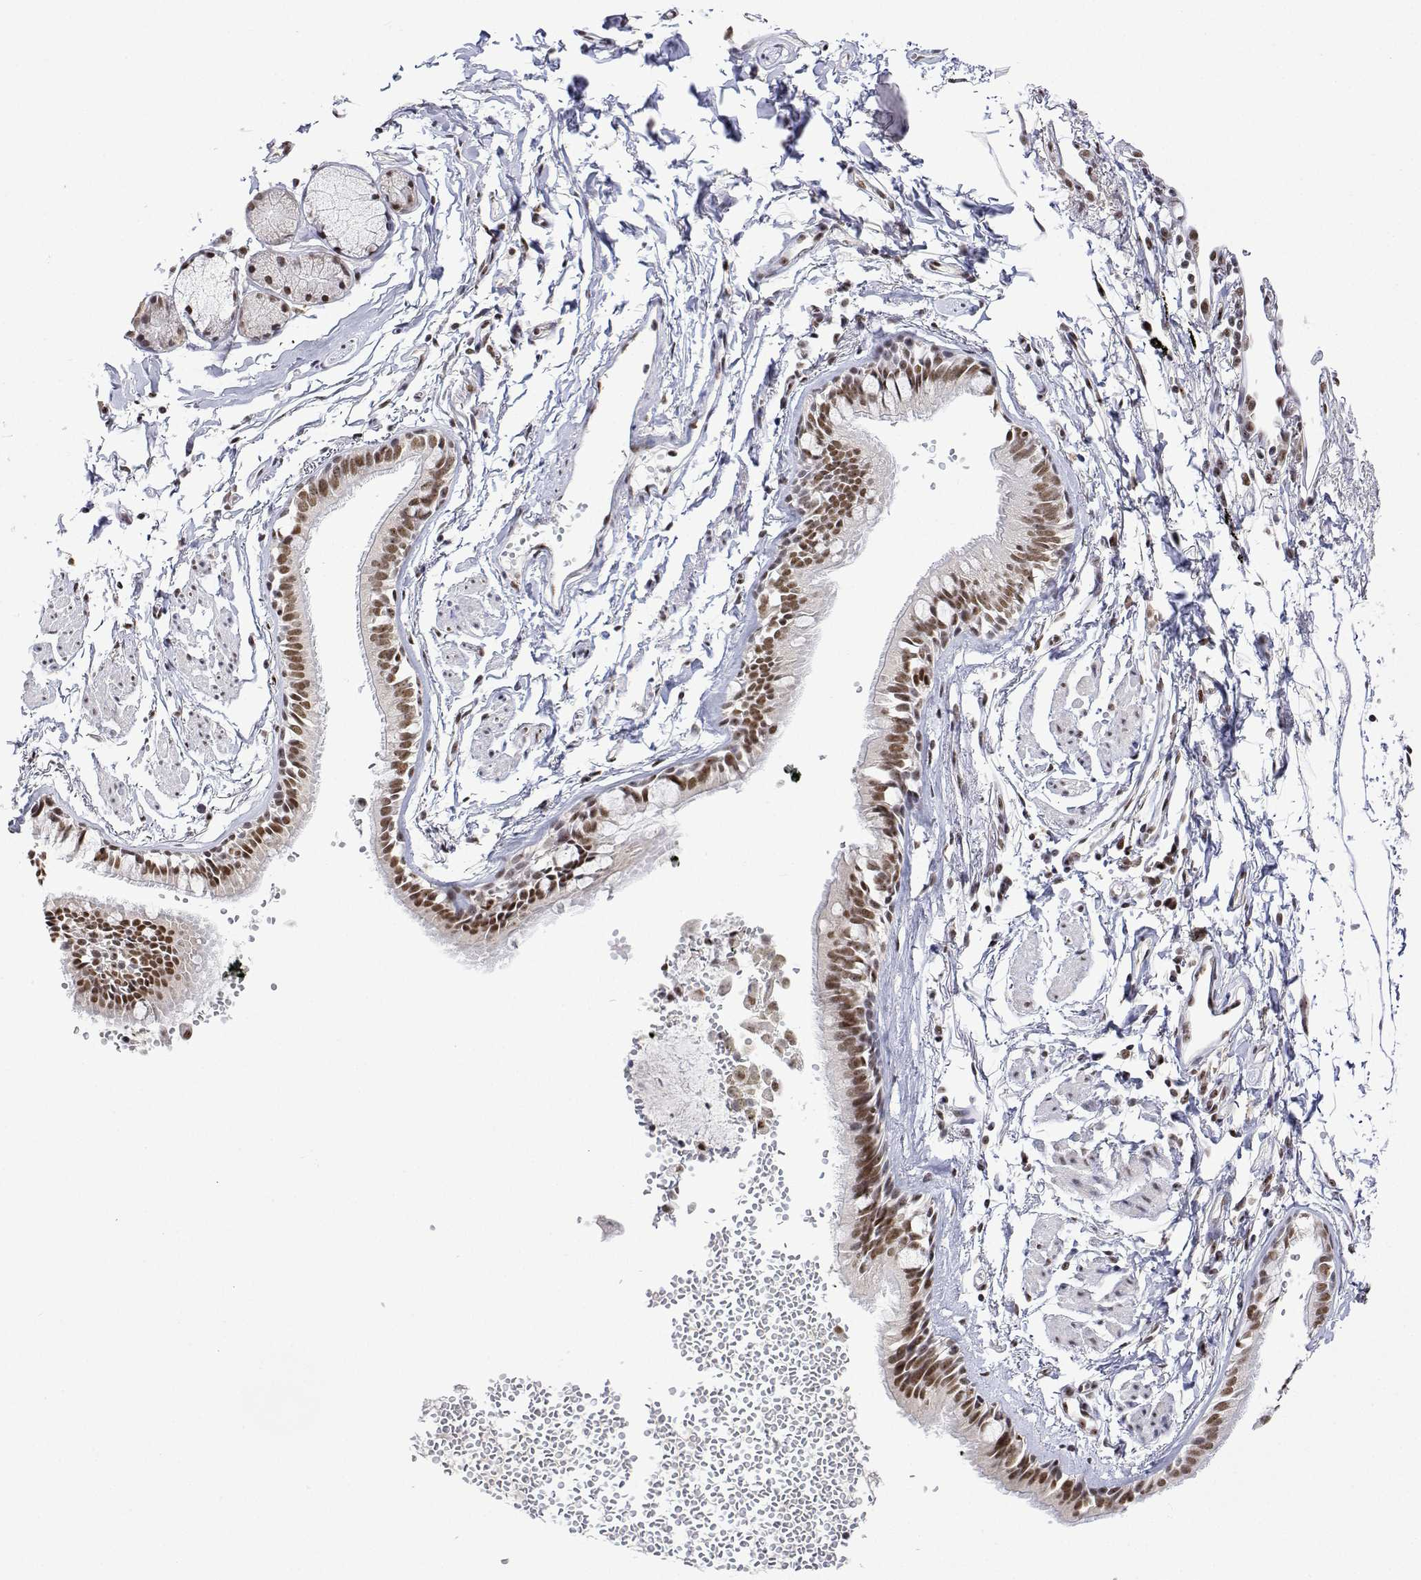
{"staining": {"intensity": "moderate", "quantity": "25%-75%", "location": "nuclear"}, "tissue": "bronchus", "cell_type": "Respiratory epithelial cells", "image_type": "normal", "snomed": [{"axis": "morphology", "description": "Normal tissue, NOS"}, {"axis": "topography", "description": "Cartilage tissue"}, {"axis": "topography", "description": "Bronchus"}], "caption": "Respiratory epithelial cells demonstrate moderate nuclear staining in approximately 25%-75% of cells in normal bronchus. (Stains: DAB in brown, nuclei in blue, Microscopy: brightfield microscopy at high magnification).", "gene": "ADAR", "patient": {"sex": "female", "age": 59}}